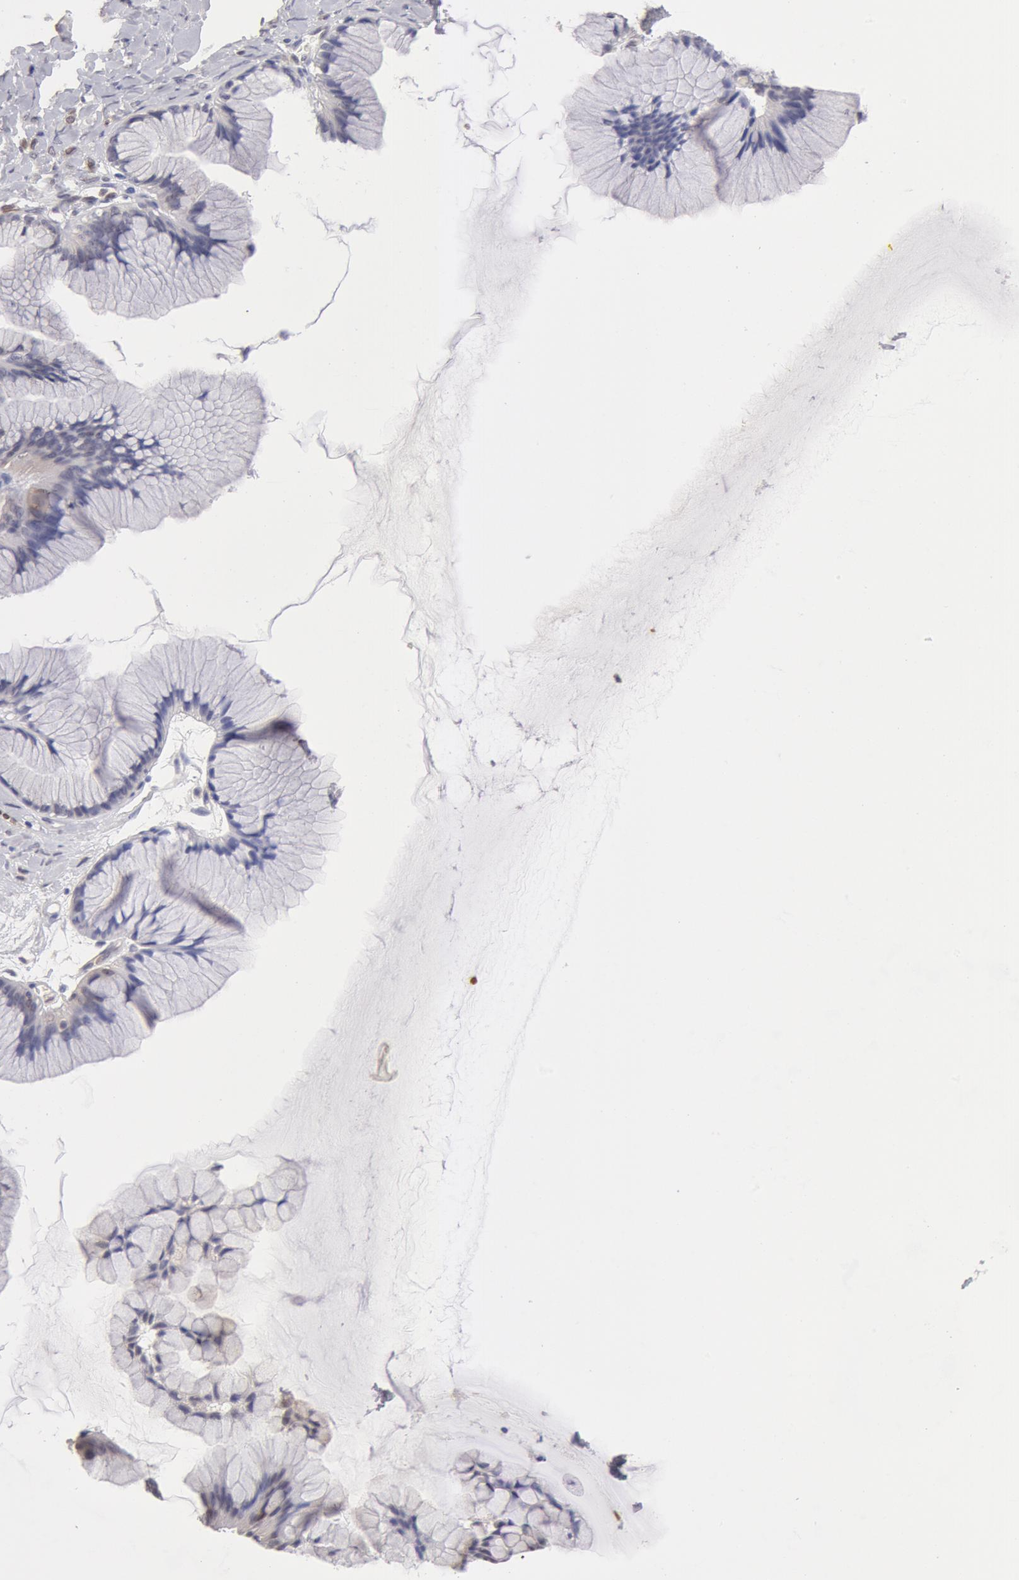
{"staining": {"intensity": "negative", "quantity": "none", "location": "none"}, "tissue": "ovarian cancer", "cell_type": "Tumor cells", "image_type": "cancer", "snomed": [{"axis": "morphology", "description": "Cystadenocarcinoma, mucinous, NOS"}, {"axis": "topography", "description": "Ovary"}], "caption": "The micrograph demonstrates no significant positivity in tumor cells of ovarian cancer (mucinous cystadenocarcinoma).", "gene": "TXNRD1", "patient": {"sex": "female", "age": 41}}